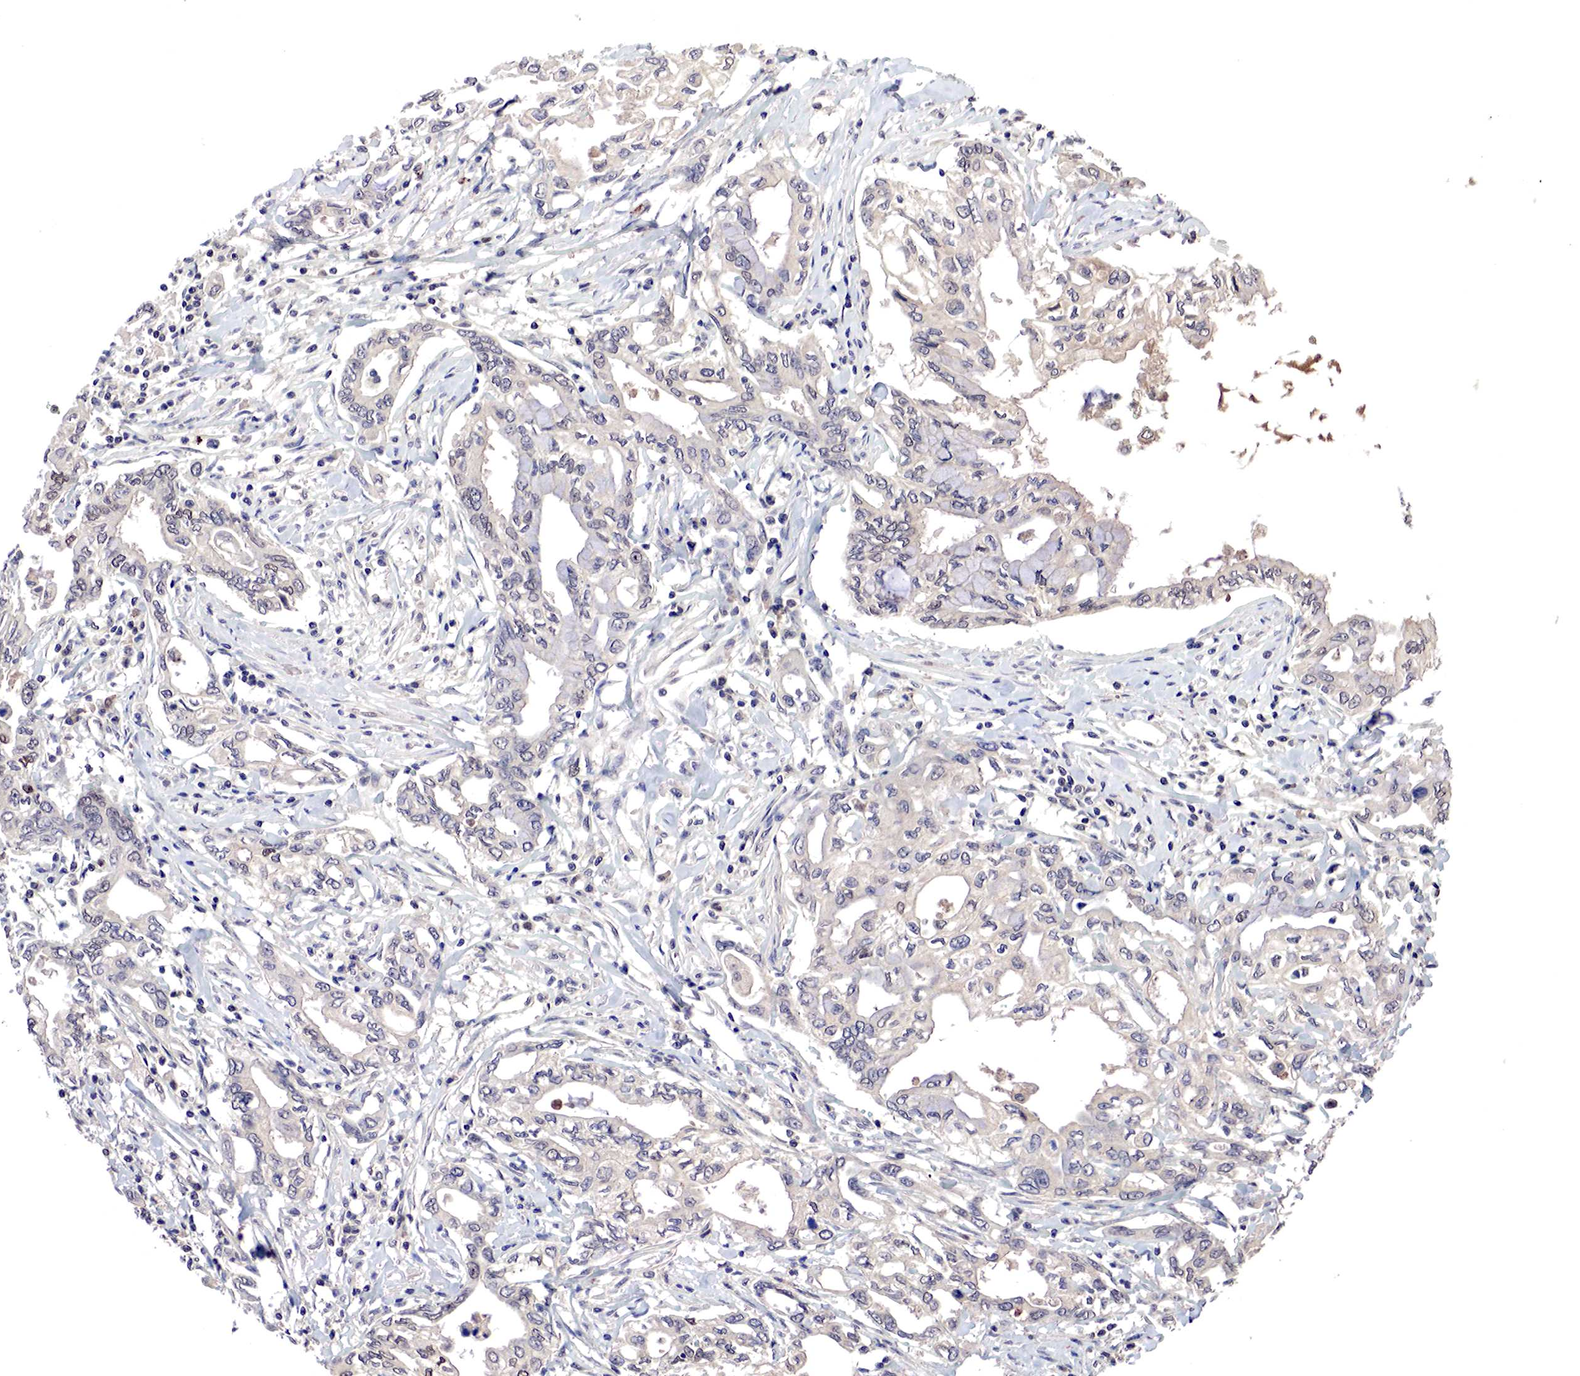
{"staining": {"intensity": "weak", "quantity": "25%-75%", "location": "cytoplasmic/membranous"}, "tissue": "pancreatic cancer", "cell_type": "Tumor cells", "image_type": "cancer", "snomed": [{"axis": "morphology", "description": "Adenocarcinoma, NOS"}, {"axis": "topography", "description": "Pancreas"}], "caption": "Tumor cells demonstrate low levels of weak cytoplasmic/membranous positivity in approximately 25%-75% of cells in human pancreatic cancer.", "gene": "DACH2", "patient": {"sex": "female", "age": 57}}